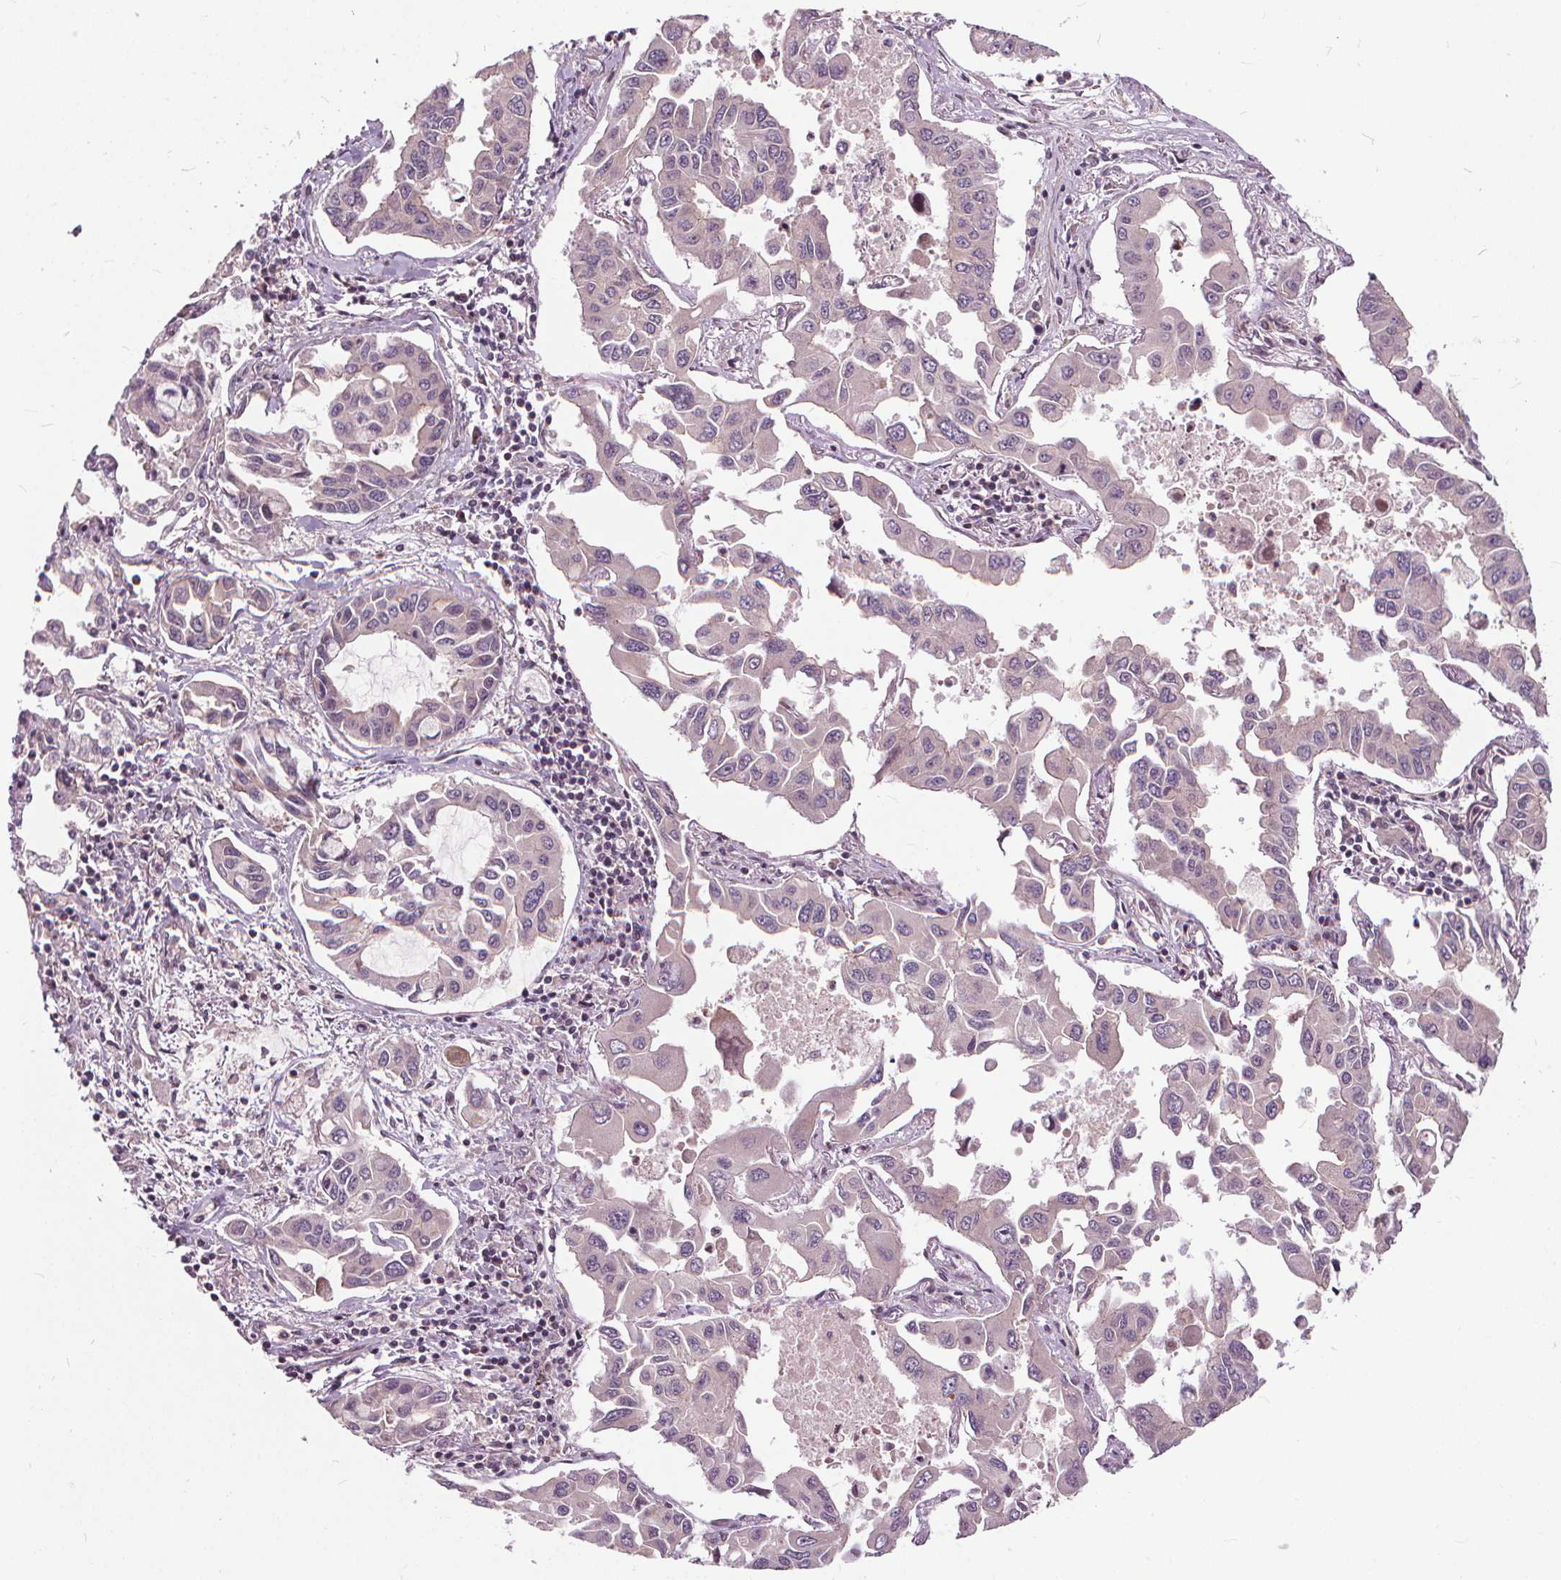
{"staining": {"intensity": "negative", "quantity": "none", "location": "none"}, "tissue": "lung cancer", "cell_type": "Tumor cells", "image_type": "cancer", "snomed": [{"axis": "morphology", "description": "Adenocarcinoma, NOS"}, {"axis": "topography", "description": "Lung"}], "caption": "Immunohistochemical staining of lung cancer (adenocarcinoma) exhibits no significant expression in tumor cells.", "gene": "INPP5E", "patient": {"sex": "male", "age": 64}}